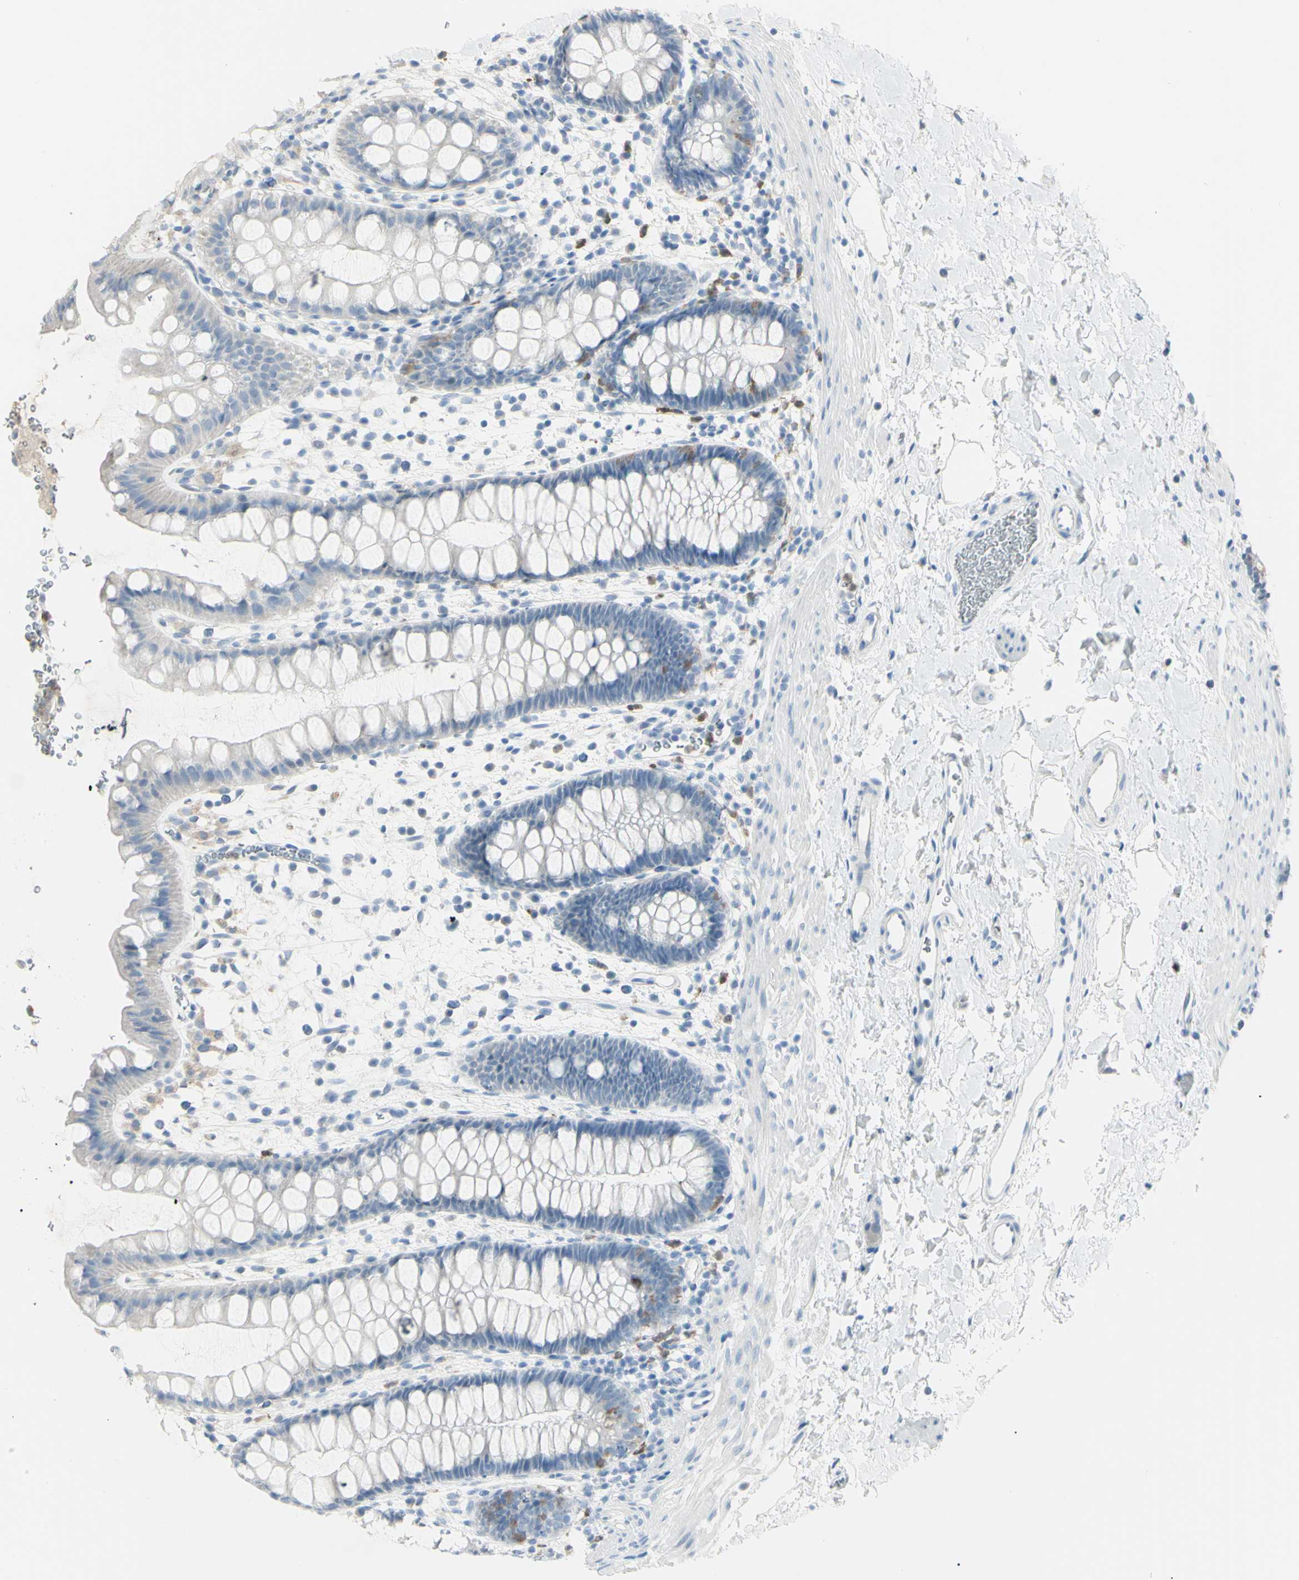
{"staining": {"intensity": "negative", "quantity": "none", "location": "none"}, "tissue": "rectum", "cell_type": "Glandular cells", "image_type": "normal", "snomed": [{"axis": "morphology", "description": "Normal tissue, NOS"}, {"axis": "topography", "description": "Rectum"}], "caption": "High magnification brightfield microscopy of normal rectum stained with DAB (brown) and counterstained with hematoxylin (blue): glandular cells show no significant staining. The staining was performed using DAB (3,3'-diaminobenzidine) to visualize the protein expression in brown, while the nuclei were stained in blue with hematoxylin (Magnification: 20x).", "gene": "ZNF557", "patient": {"sex": "female", "age": 24}}